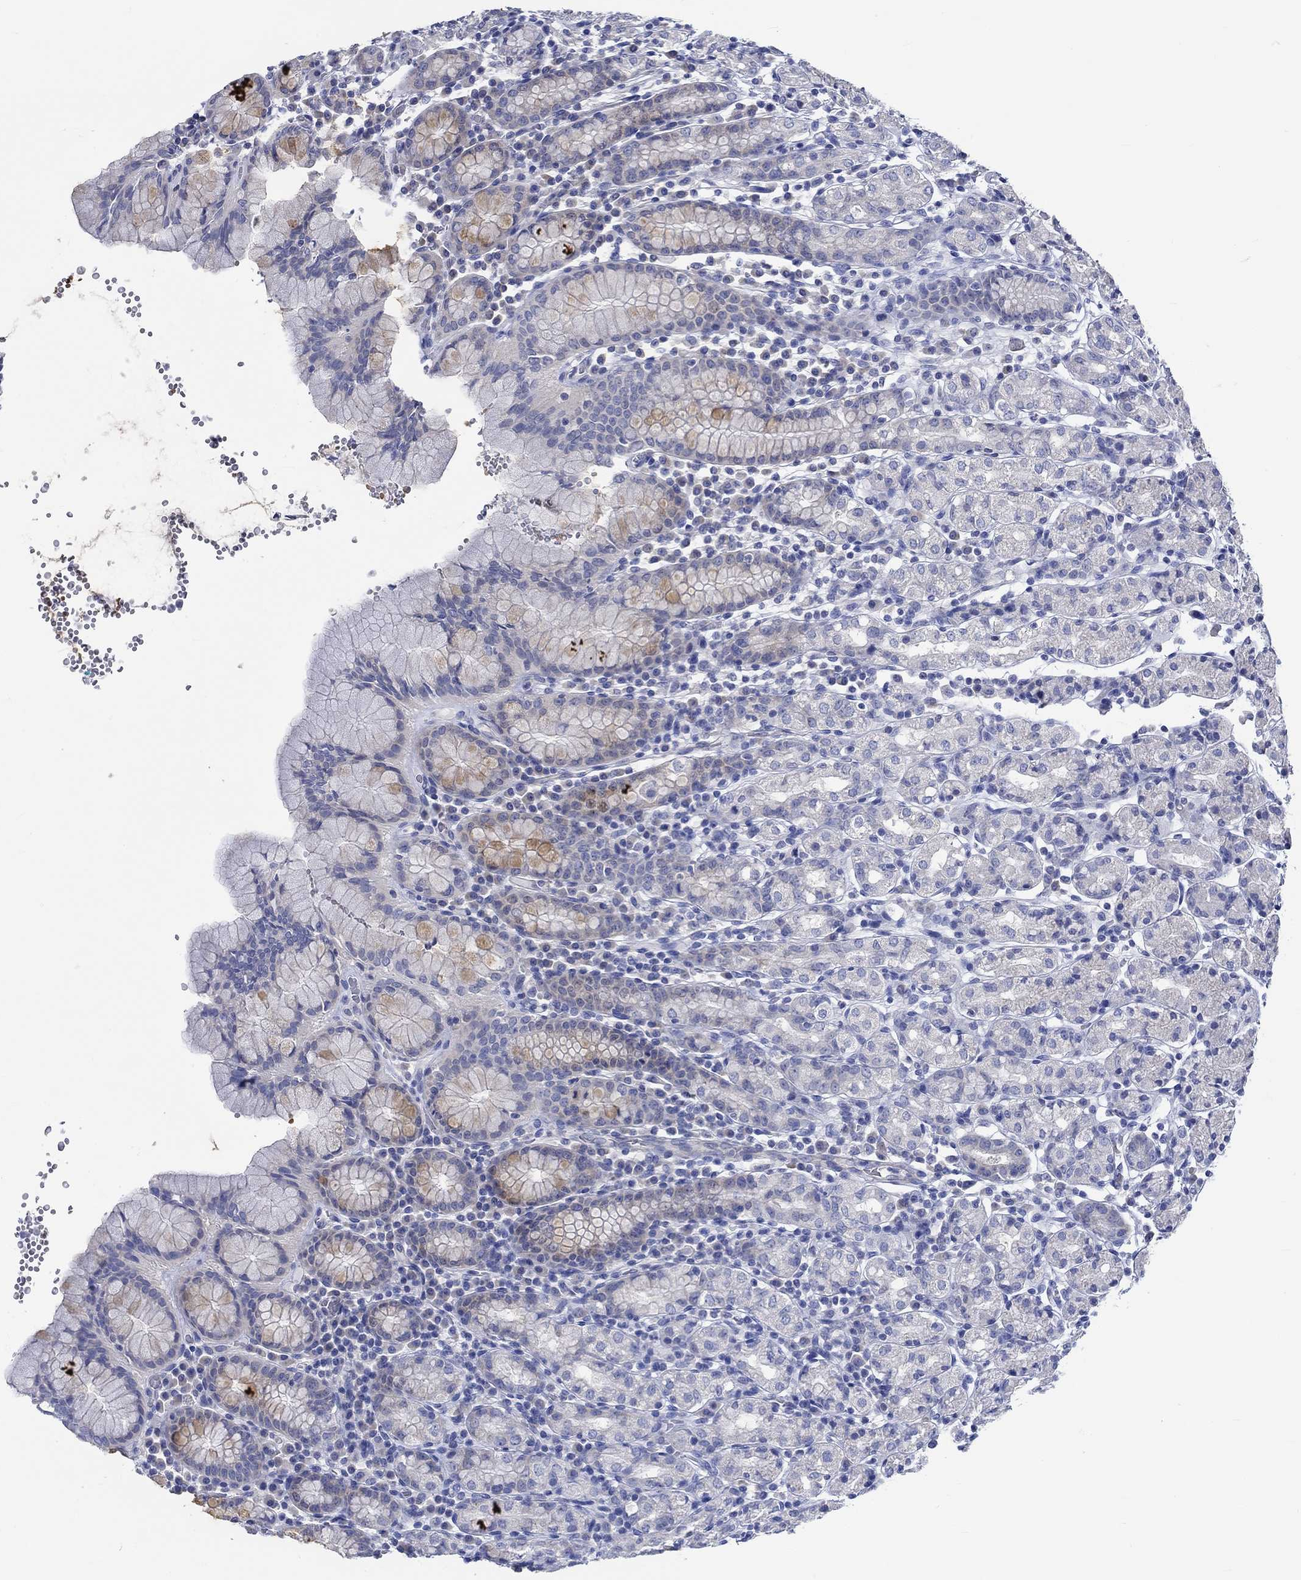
{"staining": {"intensity": "negative", "quantity": "none", "location": "none"}, "tissue": "stomach", "cell_type": "Glandular cells", "image_type": "normal", "snomed": [{"axis": "morphology", "description": "Normal tissue, NOS"}, {"axis": "topography", "description": "Stomach, upper"}, {"axis": "topography", "description": "Stomach"}], "caption": "The immunohistochemistry image has no significant staining in glandular cells of stomach.", "gene": "KCNA1", "patient": {"sex": "male", "age": 62}}